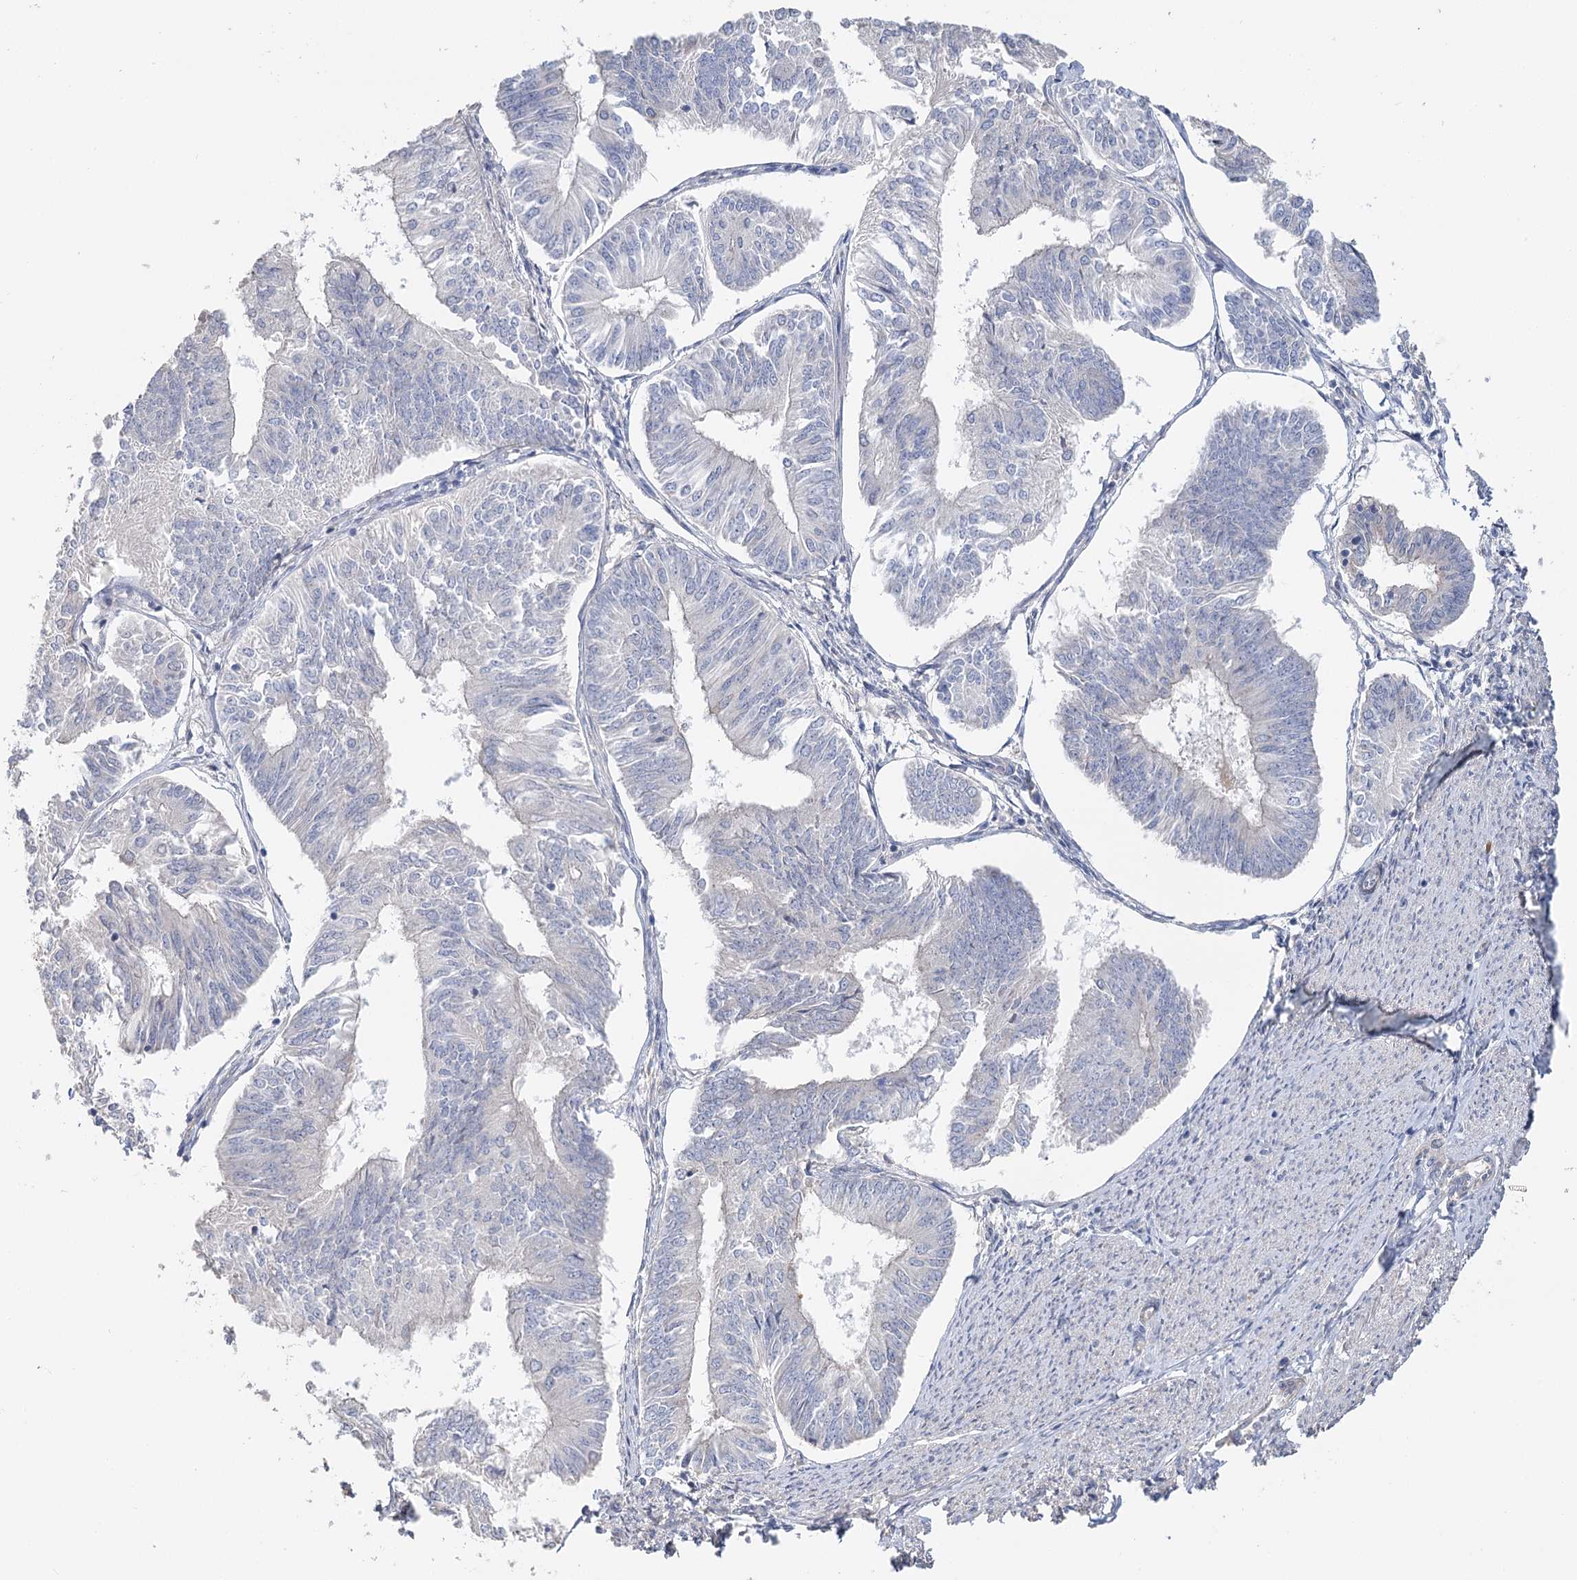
{"staining": {"intensity": "negative", "quantity": "none", "location": "none"}, "tissue": "endometrial cancer", "cell_type": "Tumor cells", "image_type": "cancer", "snomed": [{"axis": "morphology", "description": "Adenocarcinoma, NOS"}, {"axis": "topography", "description": "Endometrium"}], "caption": "Immunohistochemical staining of endometrial cancer demonstrates no significant staining in tumor cells. (DAB IHC with hematoxylin counter stain).", "gene": "EPB41L5", "patient": {"sex": "female", "age": 58}}